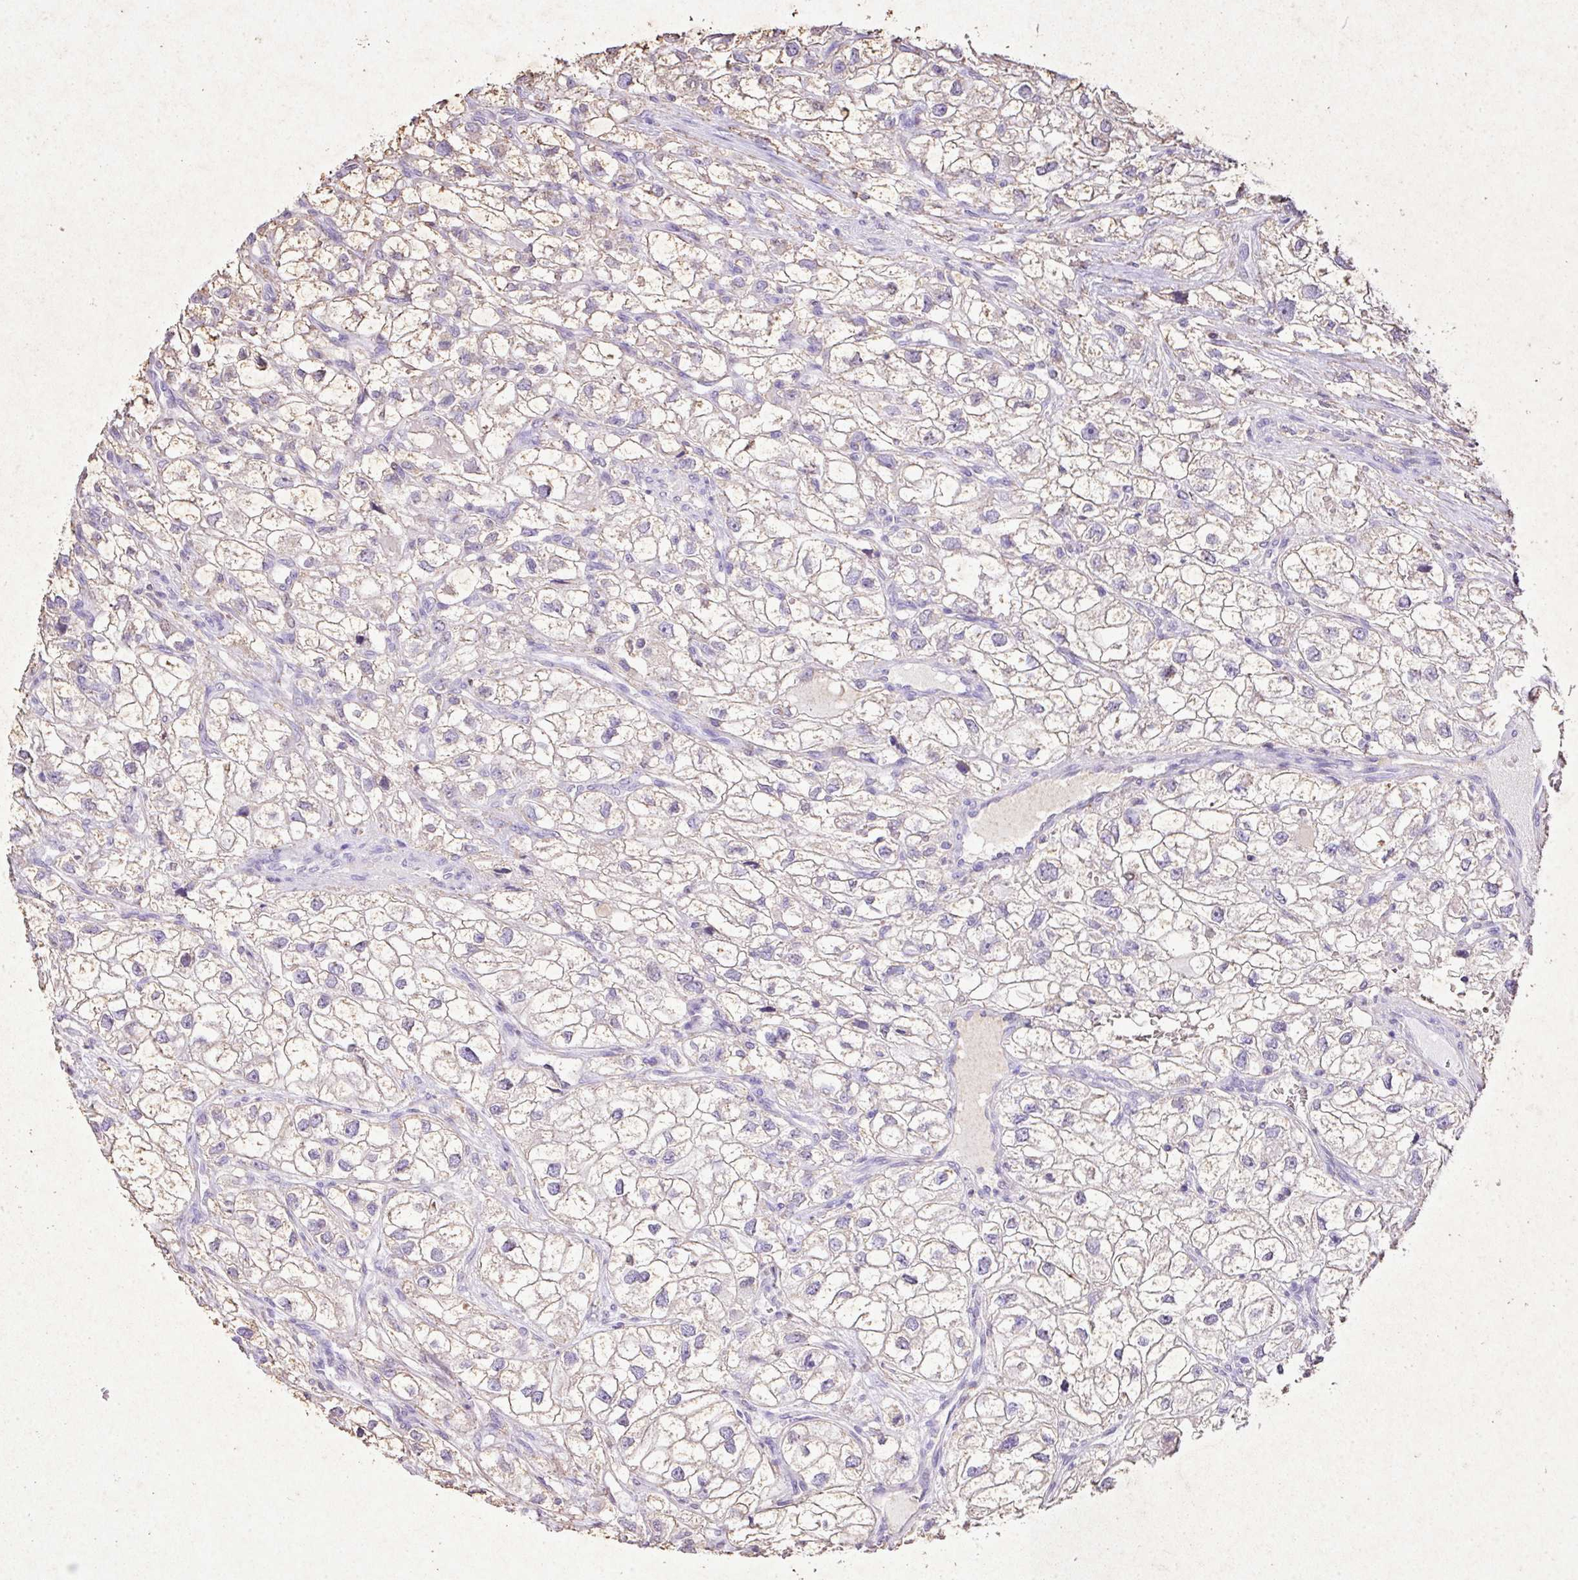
{"staining": {"intensity": "weak", "quantity": "<25%", "location": "cytoplasmic/membranous"}, "tissue": "renal cancer", "cell_type": "Tumor cells", "image_type": "cancer", "snomed": [{"axis": "morphology", "description": "Adenocarcinoma, NOS"}, {"axis": "topography", "description": "Kidney"}], "caption": "This image is of adenocarcinoma (renal) stained with IHC to label a protein in brown with the nuclei are counter-stained blue. There is no expression in tumor cells.", "gene": "KCNJ11", "patient": {"sex": "male", "age": 59}}